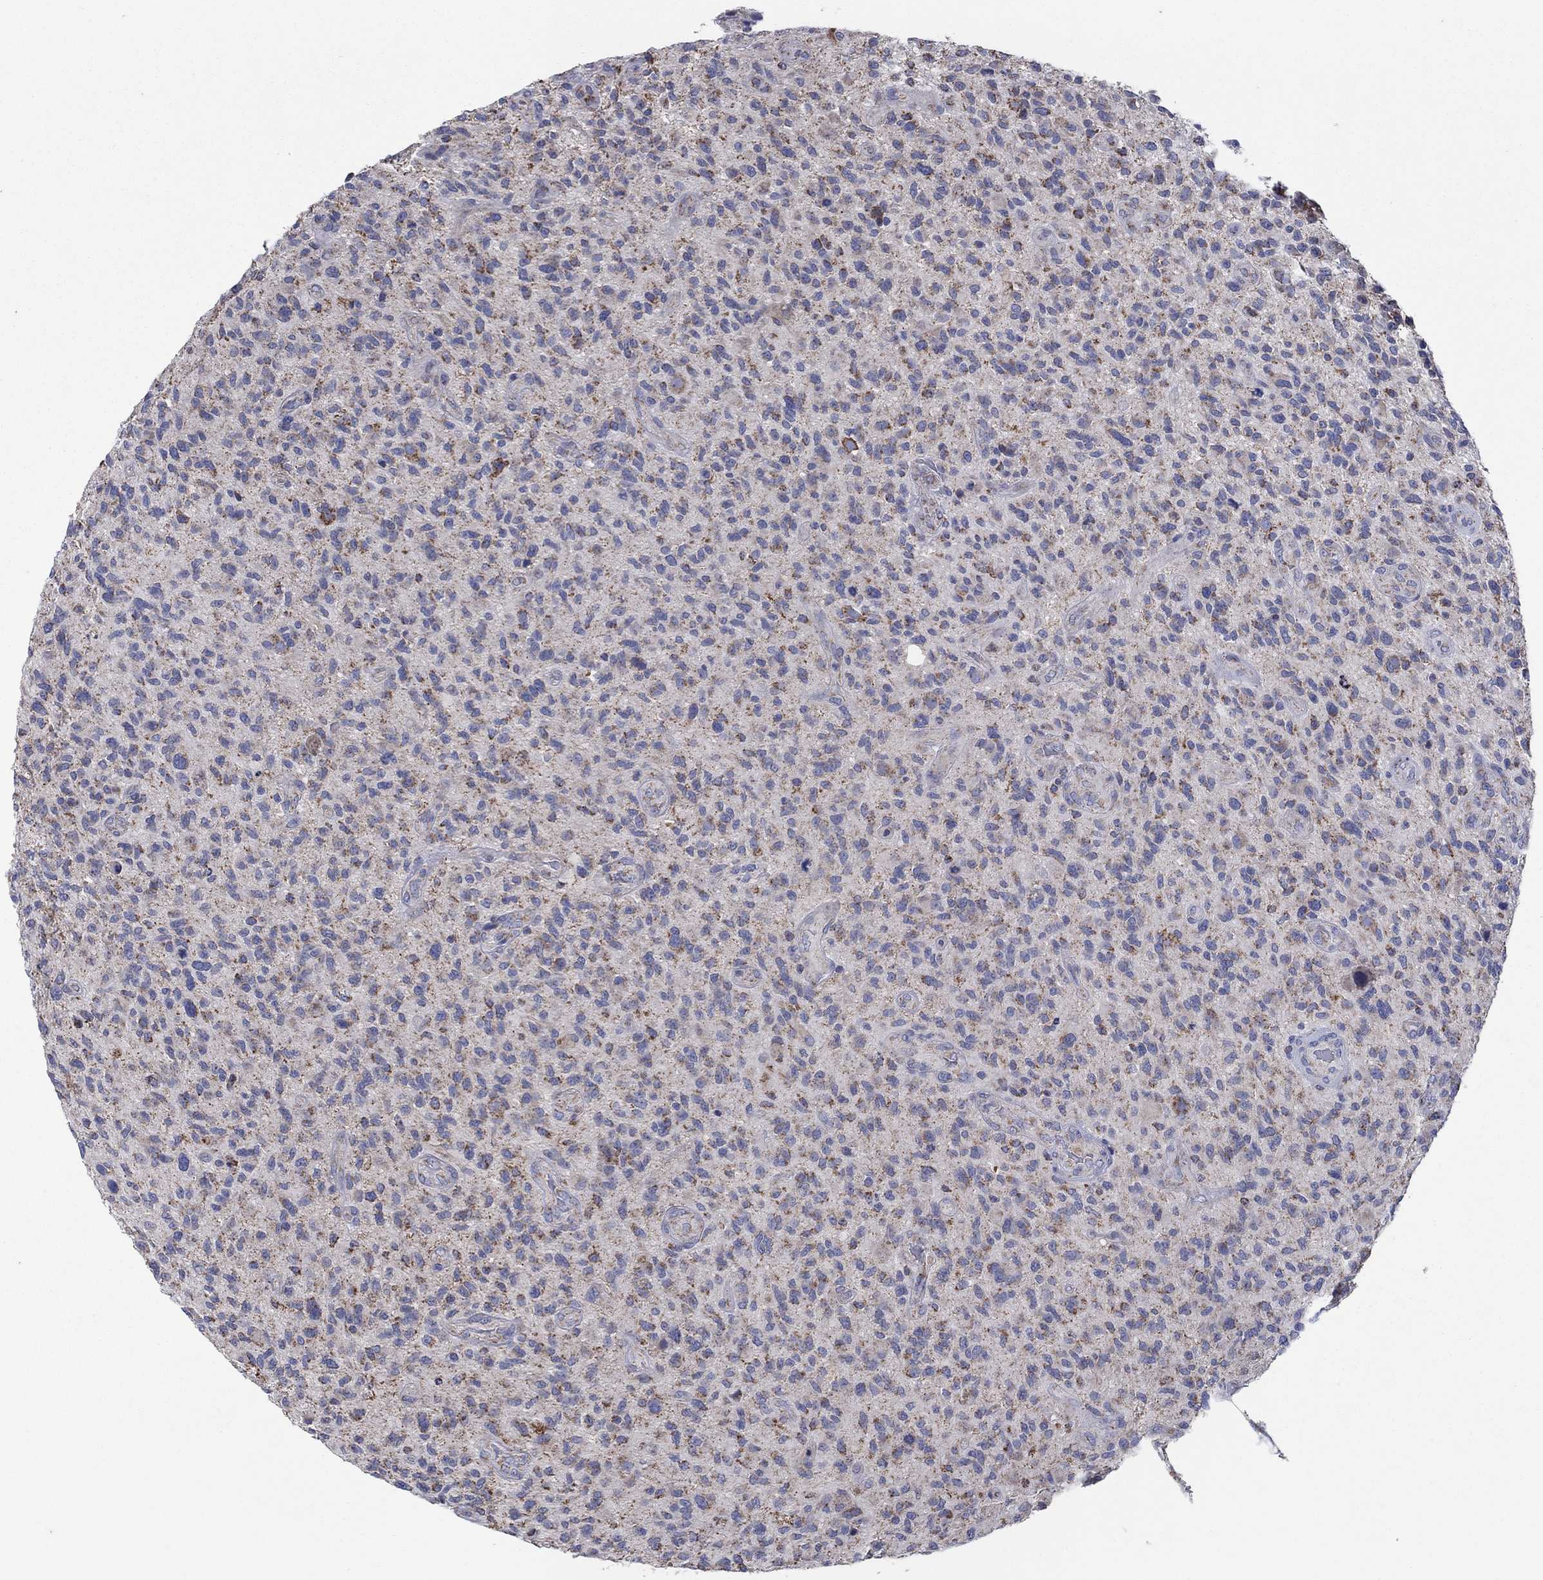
{"staining": {"intensity": "strong", "quantity": "<25%", "location": "cytoplasmic/membranous"}, "tissue": "glioma", "cell_type": "Tumor cells", "image_type": "cancer", "snomed": [{"axis": "morphology", "description": "Glioma, malignant, High grade"}, {"axis": "topography", "description": "Brain"}], "caption": "Strong cytoplasmic/membranous expression is present in approximately <25% of tumor cells in malignant high-grade glioma.", "gene": "C9orf85", "patient": {"sex": "male", "age": 47}}